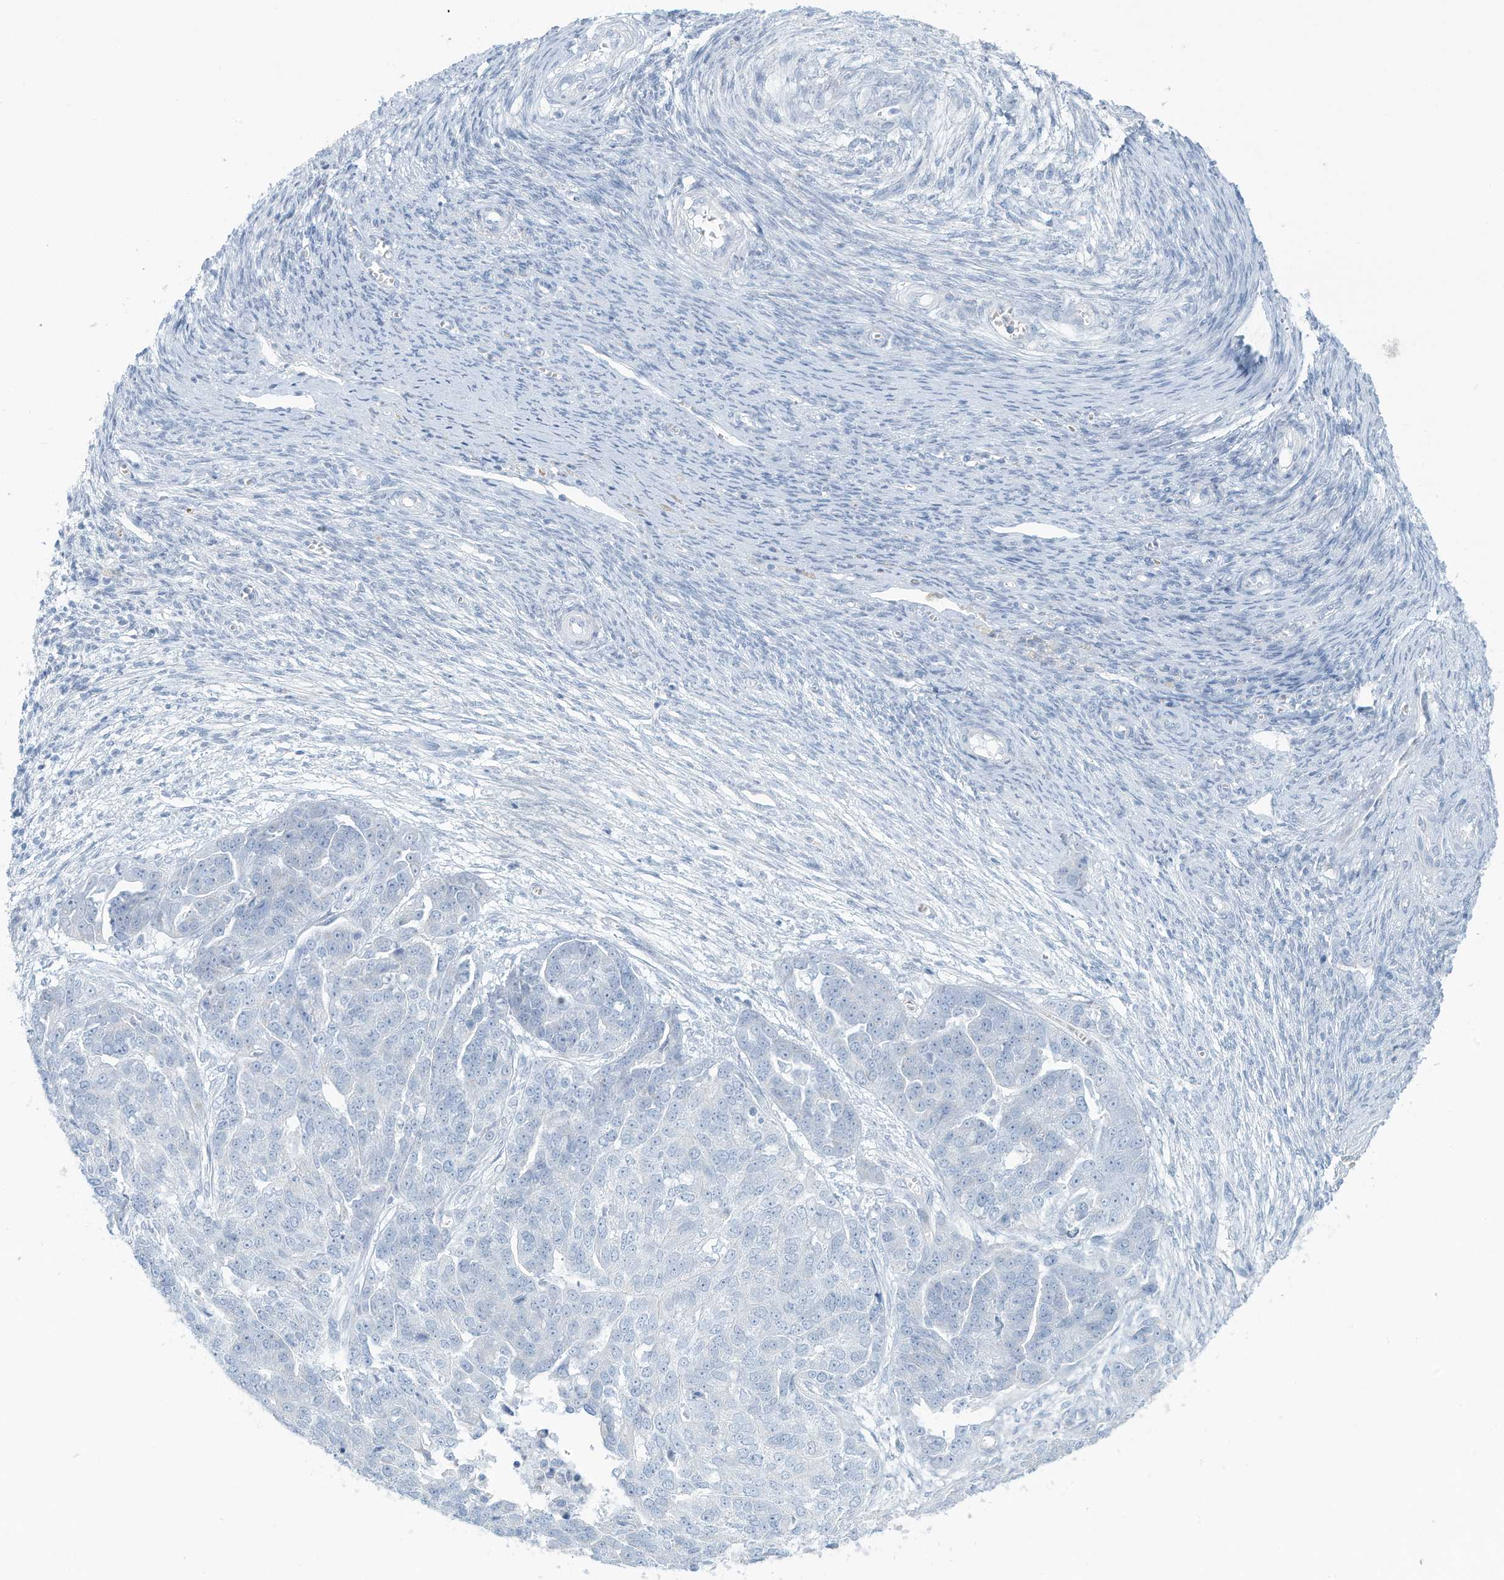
{"staining": {"intensity": "negative", "quantity": "none", "location": "none"}, "tissue": "ovarian cancer", "cell_type": "Tumor cells", "image_type": "cancer", "snomed": [{"axis": "morphology", "description": "Cystadenocarcinoma, serous, NOS"}, {"axis": "topography", "description": "Ovary"}], "caption": "This is an IHC photomicrograph of human serous cystadenocarcinoma (ovarian). There is no positivity in tumor cells.", "gene": "ERI2", "patient": {"sex": "female", "age": 44}}